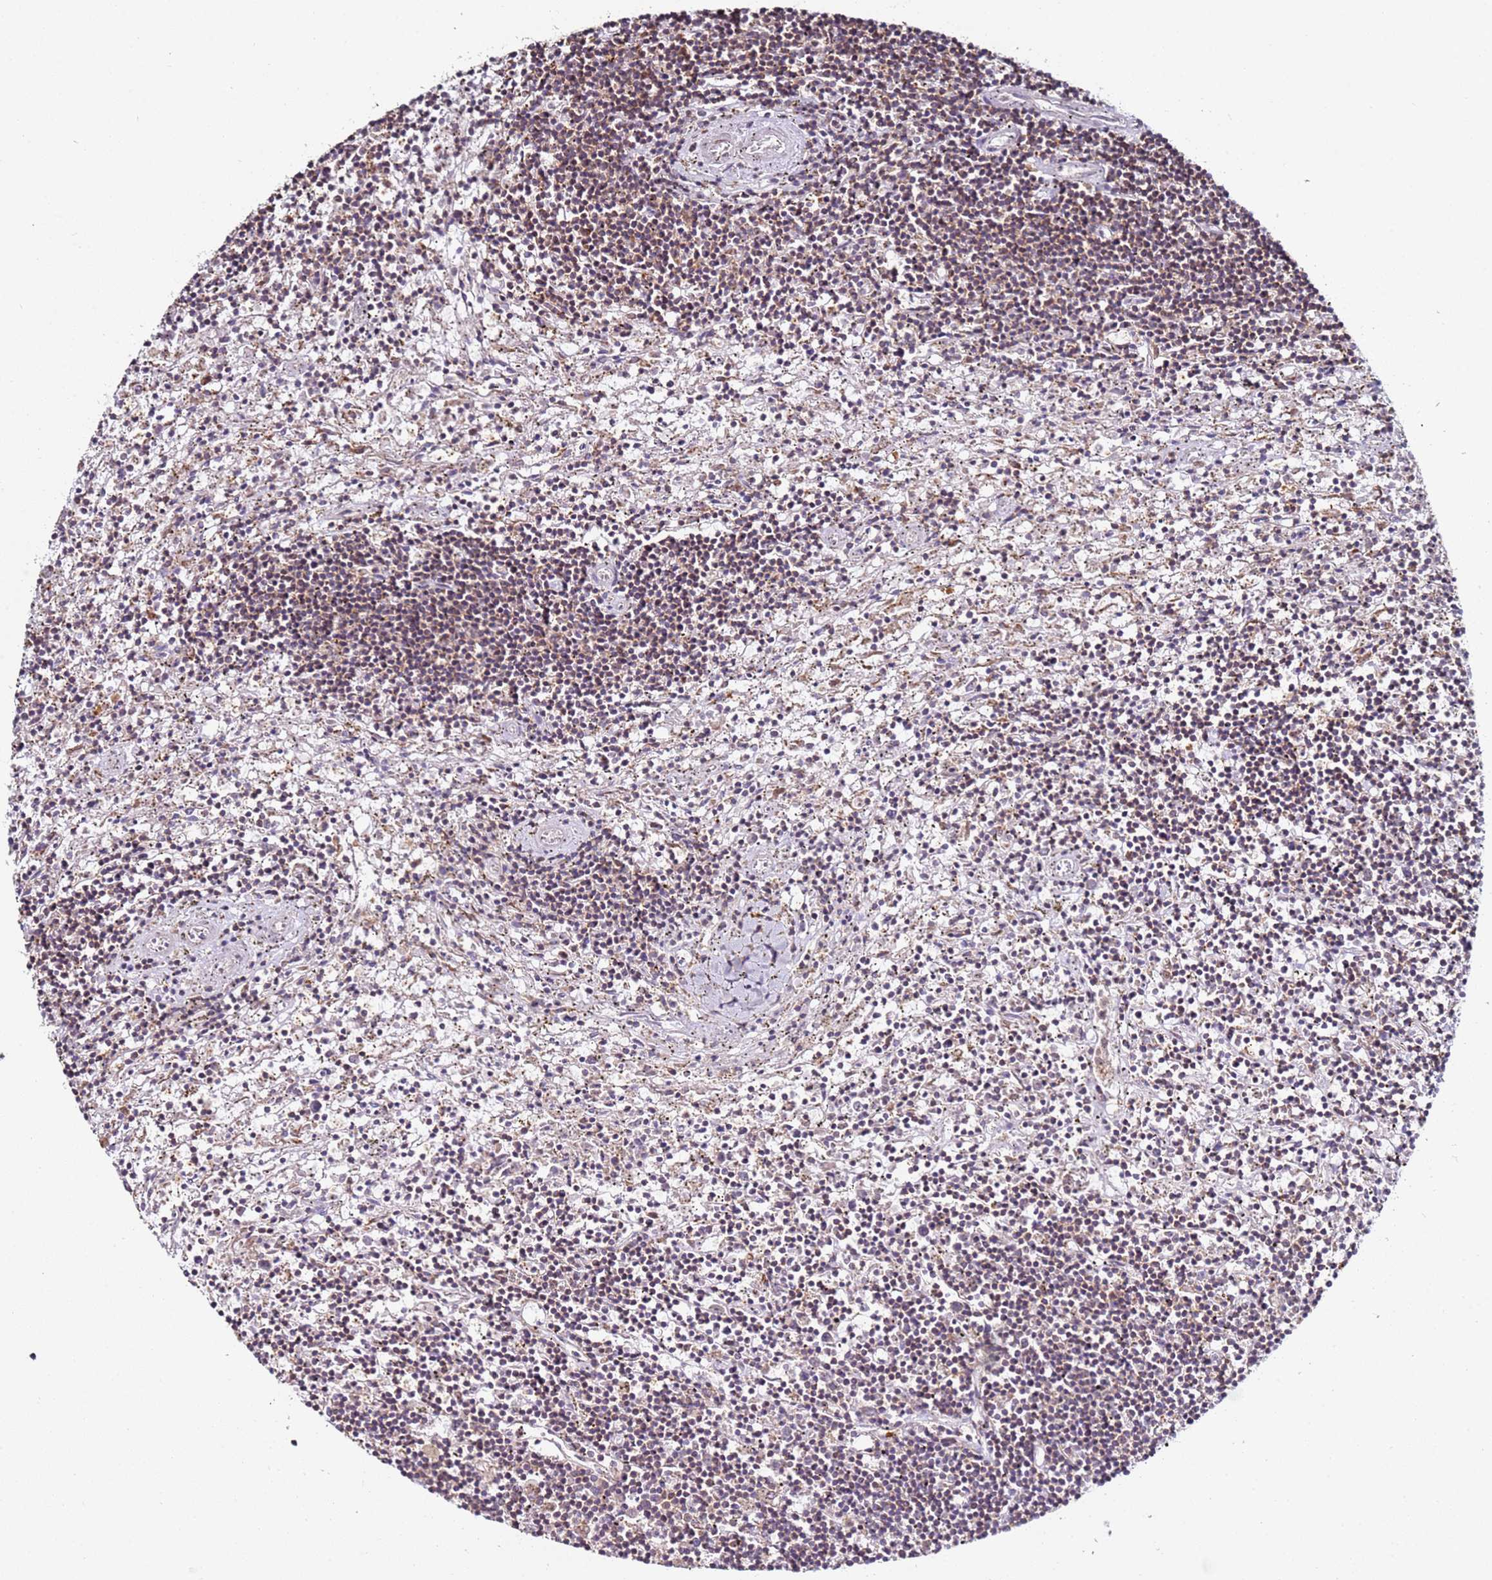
{"staining": {"intensity": "weak", "quantity": "25%-75%", "location": "cytoplasmic/membranous"}, "tissue": "lymphoma", "cell_type": "Tumor cells", "image_type": "cancer", "snomed": [{"axis": "morphology", "description": "Malignant lymphoma, non-Hodgkin's type, Low grade"}, {"axis": "topography", "description": "Spleen"}], "caption": "Tumor cells reveal low levels of weak cytoplasmic/membranous positivity in approximately 25%-75% of cells in human lymphoma.", "gene": "CNOT9", "patient": {"sex": "male", "age": 76}}